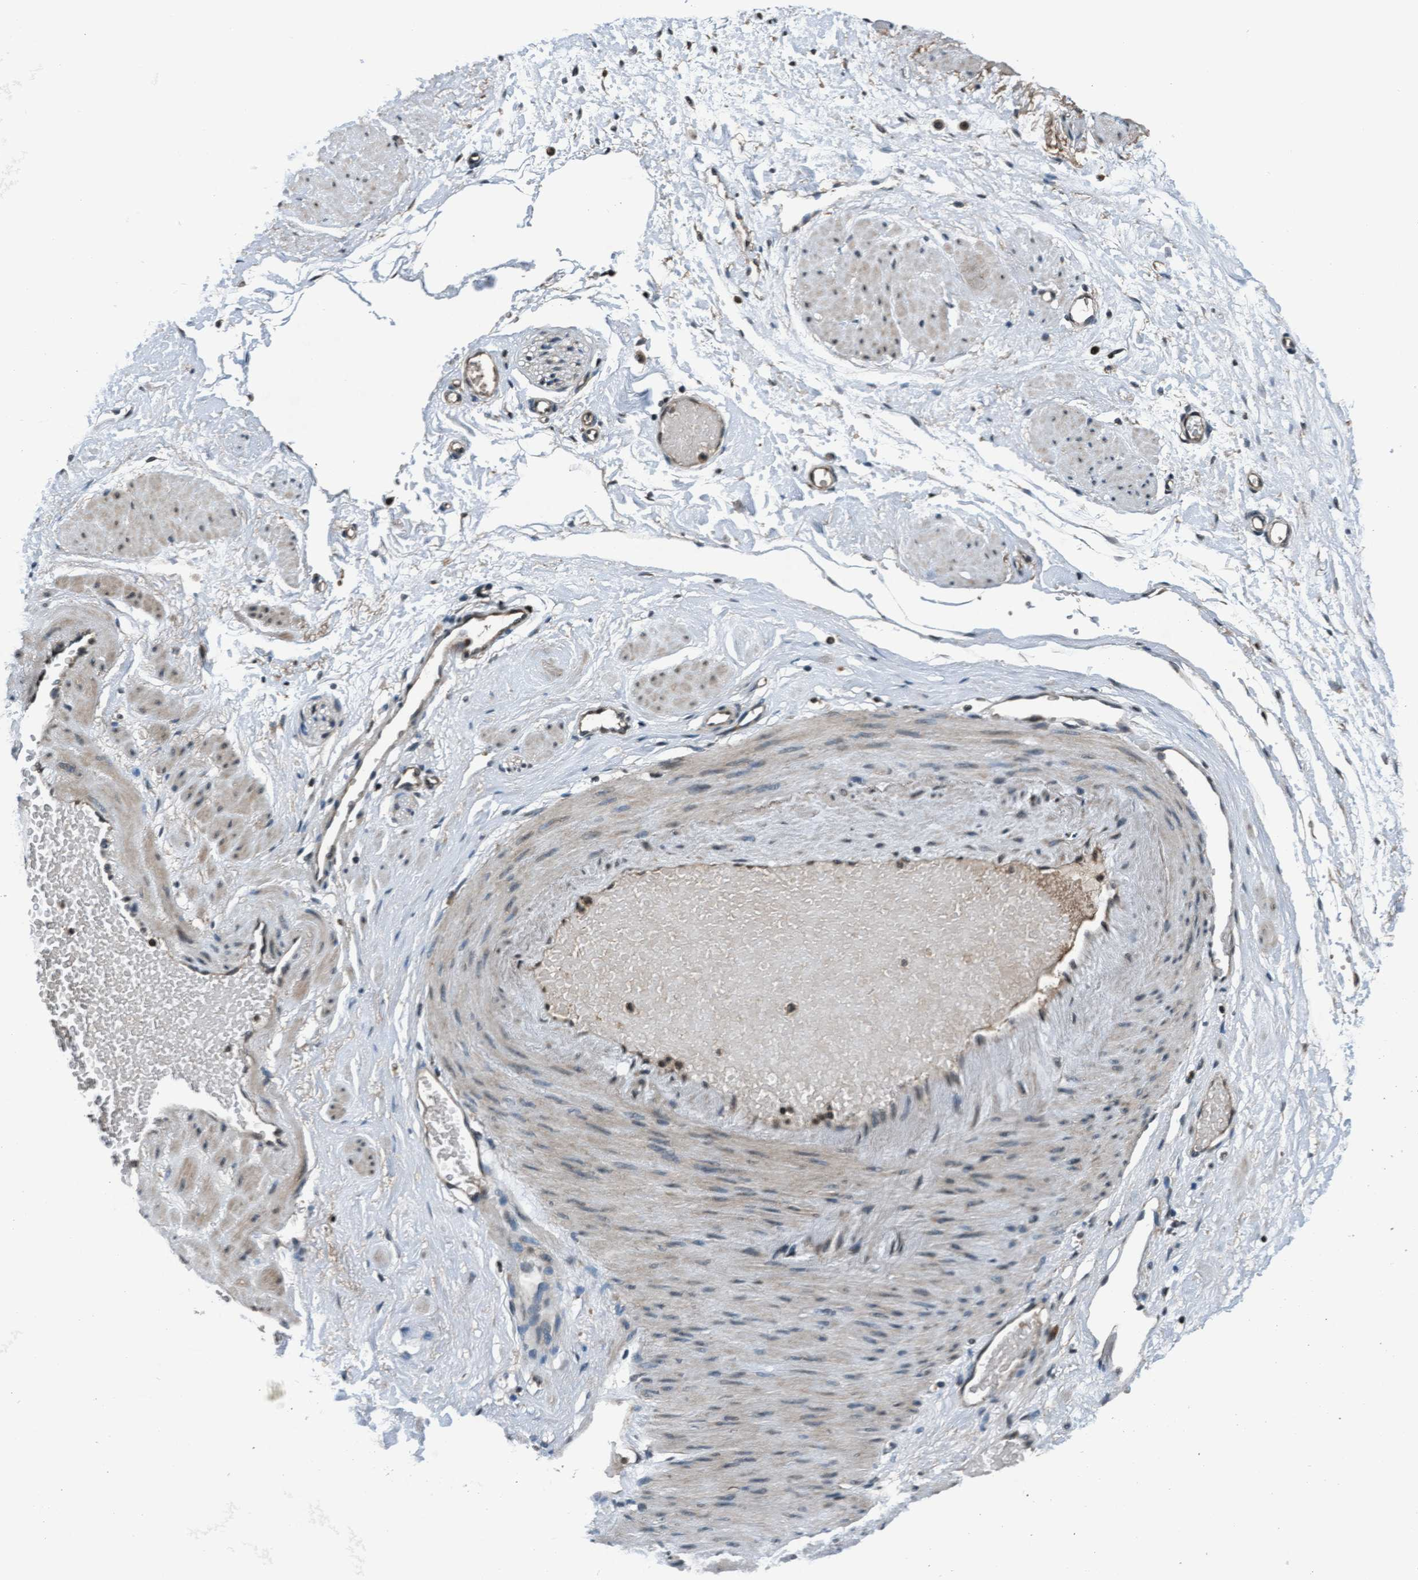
{"staining": {"intensity": "weak", "quantity": "25%-75%", "location": "cytoplasmic/membranous,nuclear"}, "tissue": "adipose tissue", "cell_type": "Adipocytes", "image_type": "normal", "snomed": [{"axis": "morphology", "description": "Normal tissue, NOS"}, {"axis": "topography", "description": "Soft tissue"}], "caption": "An image showing weak cytoplasmic/membranous,nuclear staining in about 25%-75% of adipocytes in unremarkable adipose tissue, as visualized by brown immunohistochemical staining.", "gene": "WASF1", "patient": {"sex": "male", "age": 72}}